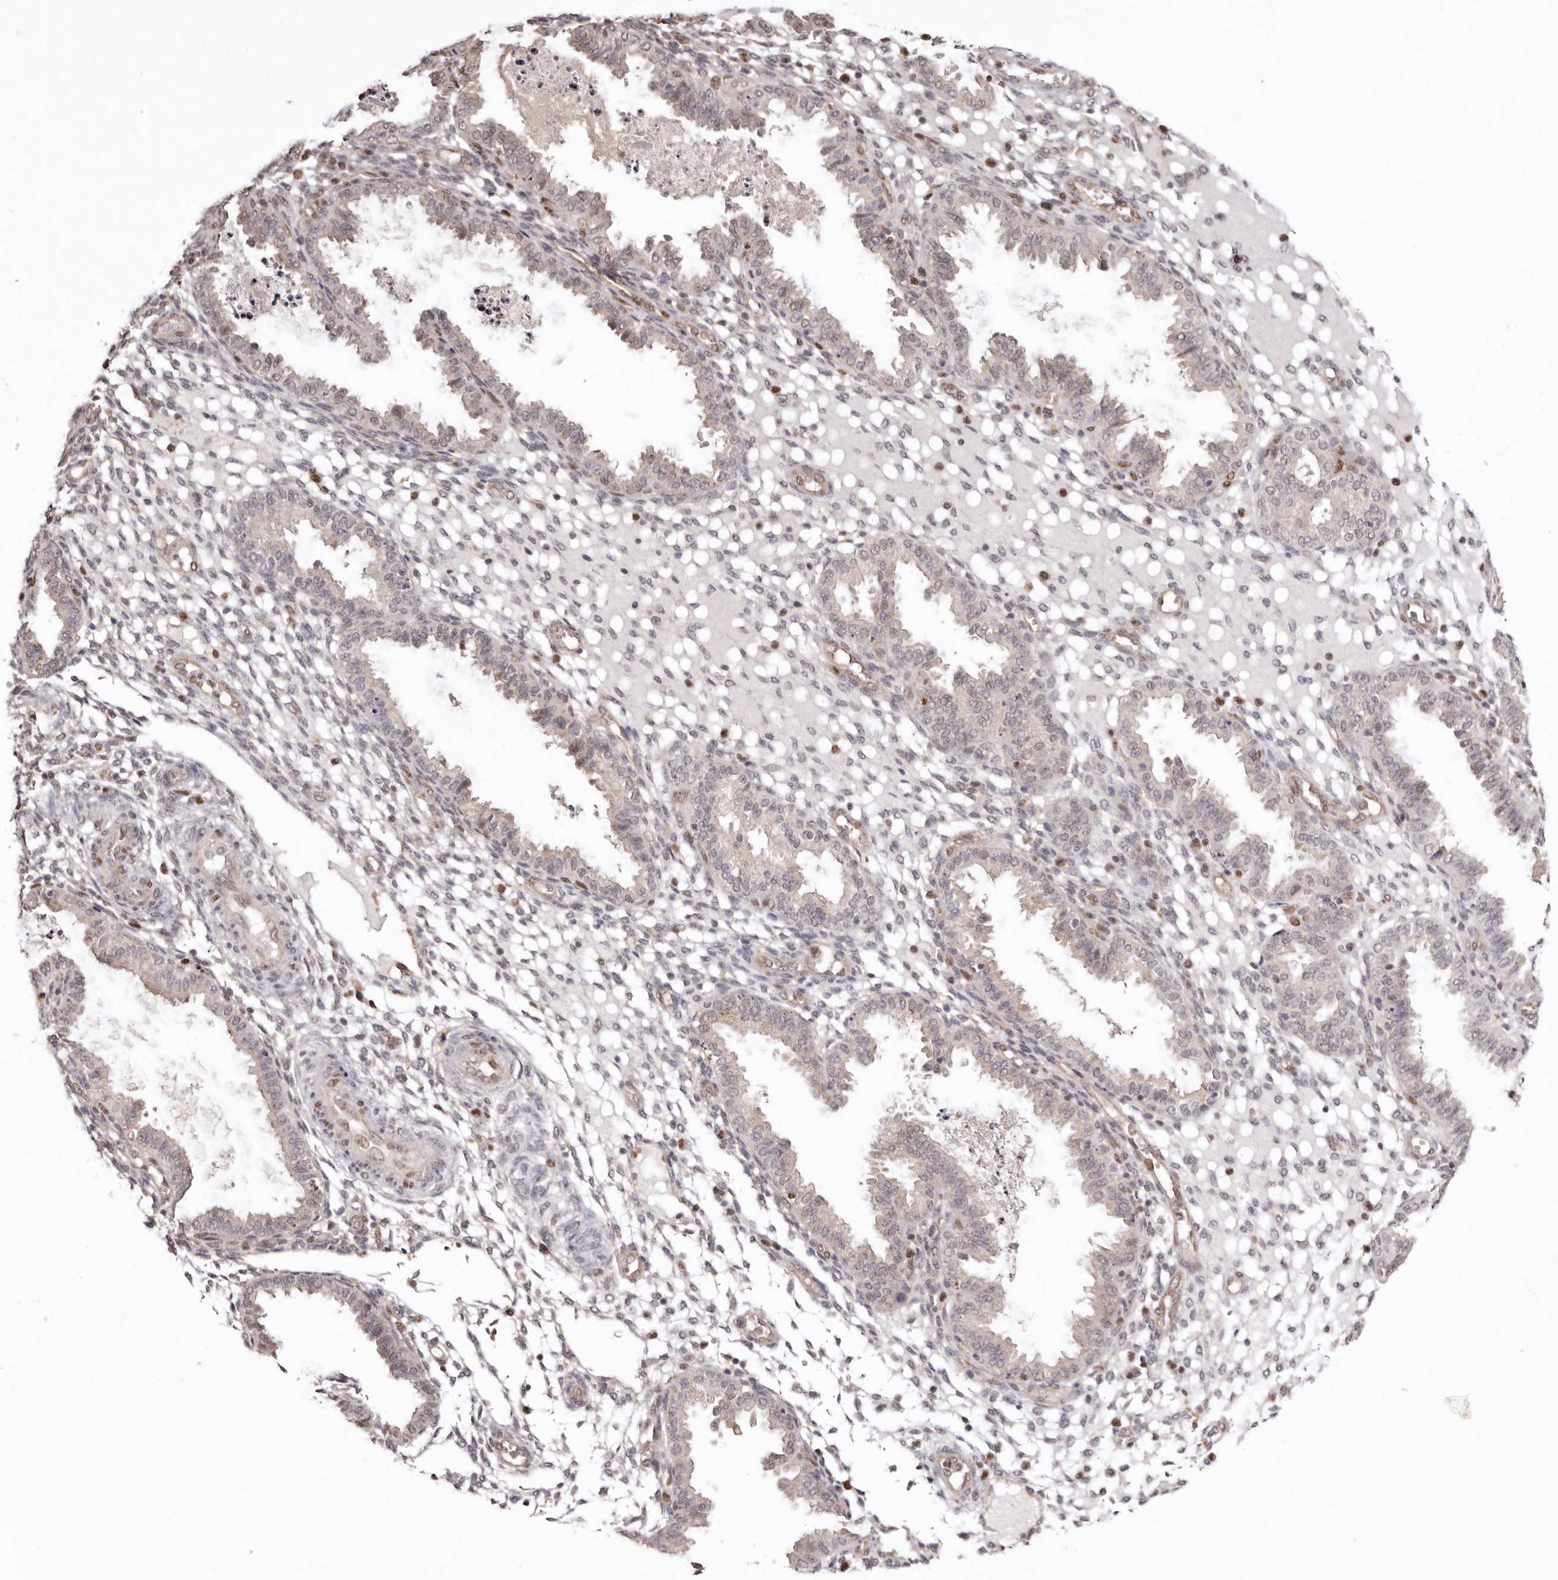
{"staining": {"intensity": "moderate", "quantity": "<25%", "location": "nuclear"}, "tissue": "endometrium", "cell_type": "Cells in endometrial stroma", "image_type": "normal", "snomed": [{"axis": "morphology", "description": "Normal tissue, NOS"}, {"axis": "topography", "description": "Endometrium"}], "caption": "Brown immunohistochemical staining in normal human endometrium exhibits moderate nuclear staining in about <25% of cells in endometrial stroma. (DAB (3,3'-diaminobenzidine) IHC, brown staining for protein, blue staining for nuclei).", "gene": "NOTCH1", "patient": {"sex": "female", "age": 33}}